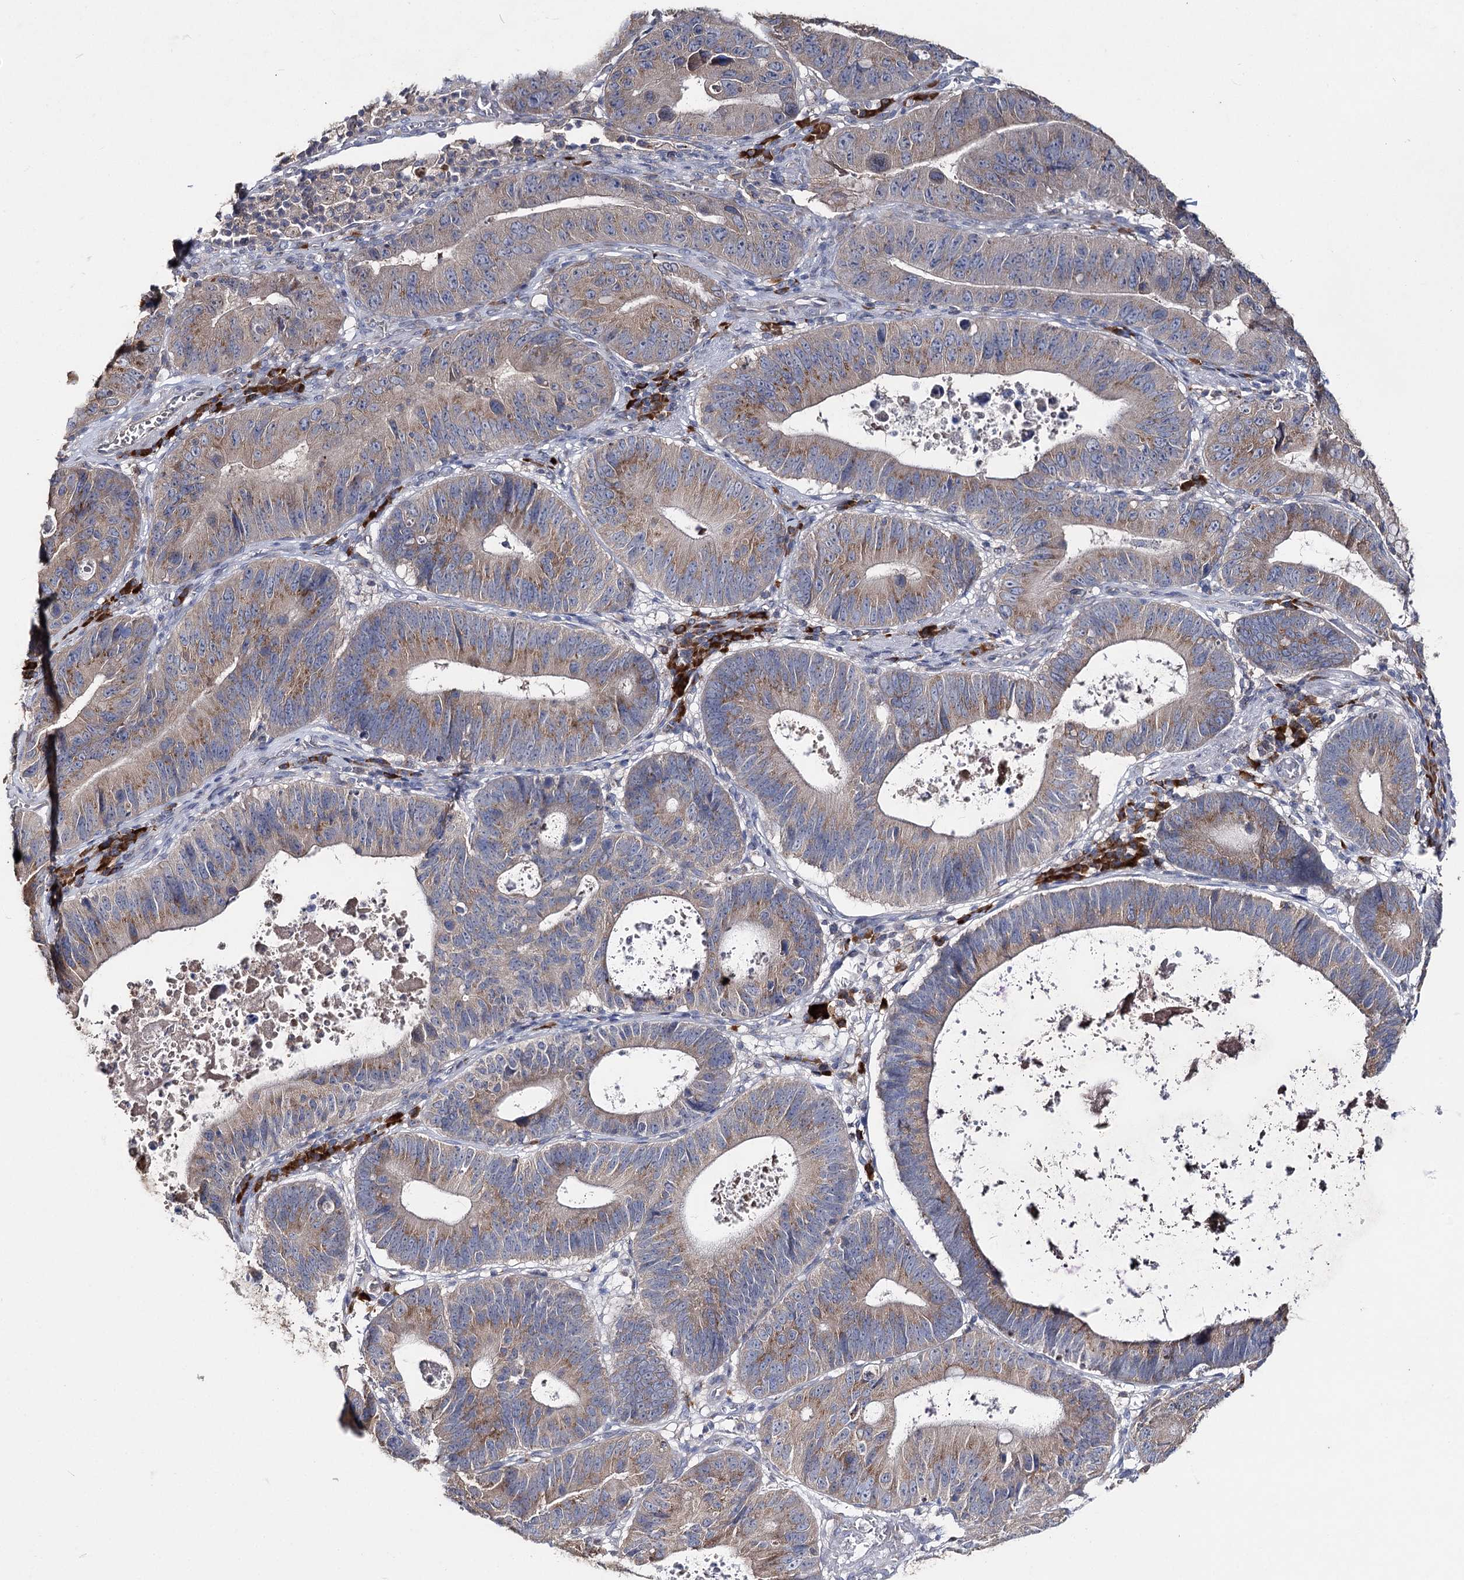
{"staining": {"intensity": "weak", "quantity": ">75%", "location": "cytoplasmic/membranous"}, "tissue": "stomach cancer", "cell_type": "Tumor cells", "image_type": "cancer", "snomed": [{"axis": "morphology", "description": "Adenocarcinoma, NOS"}, {"axis": "topography", "description": "Stomach"}], "caption": "Protein positivity by IHC demonstrates weak cytoplasmic/membranous staining in approximately >75% of tumor cells in stomach cancer.", "gene": "IL1RAP", "patient": {"sex": "male", "age": 59}}